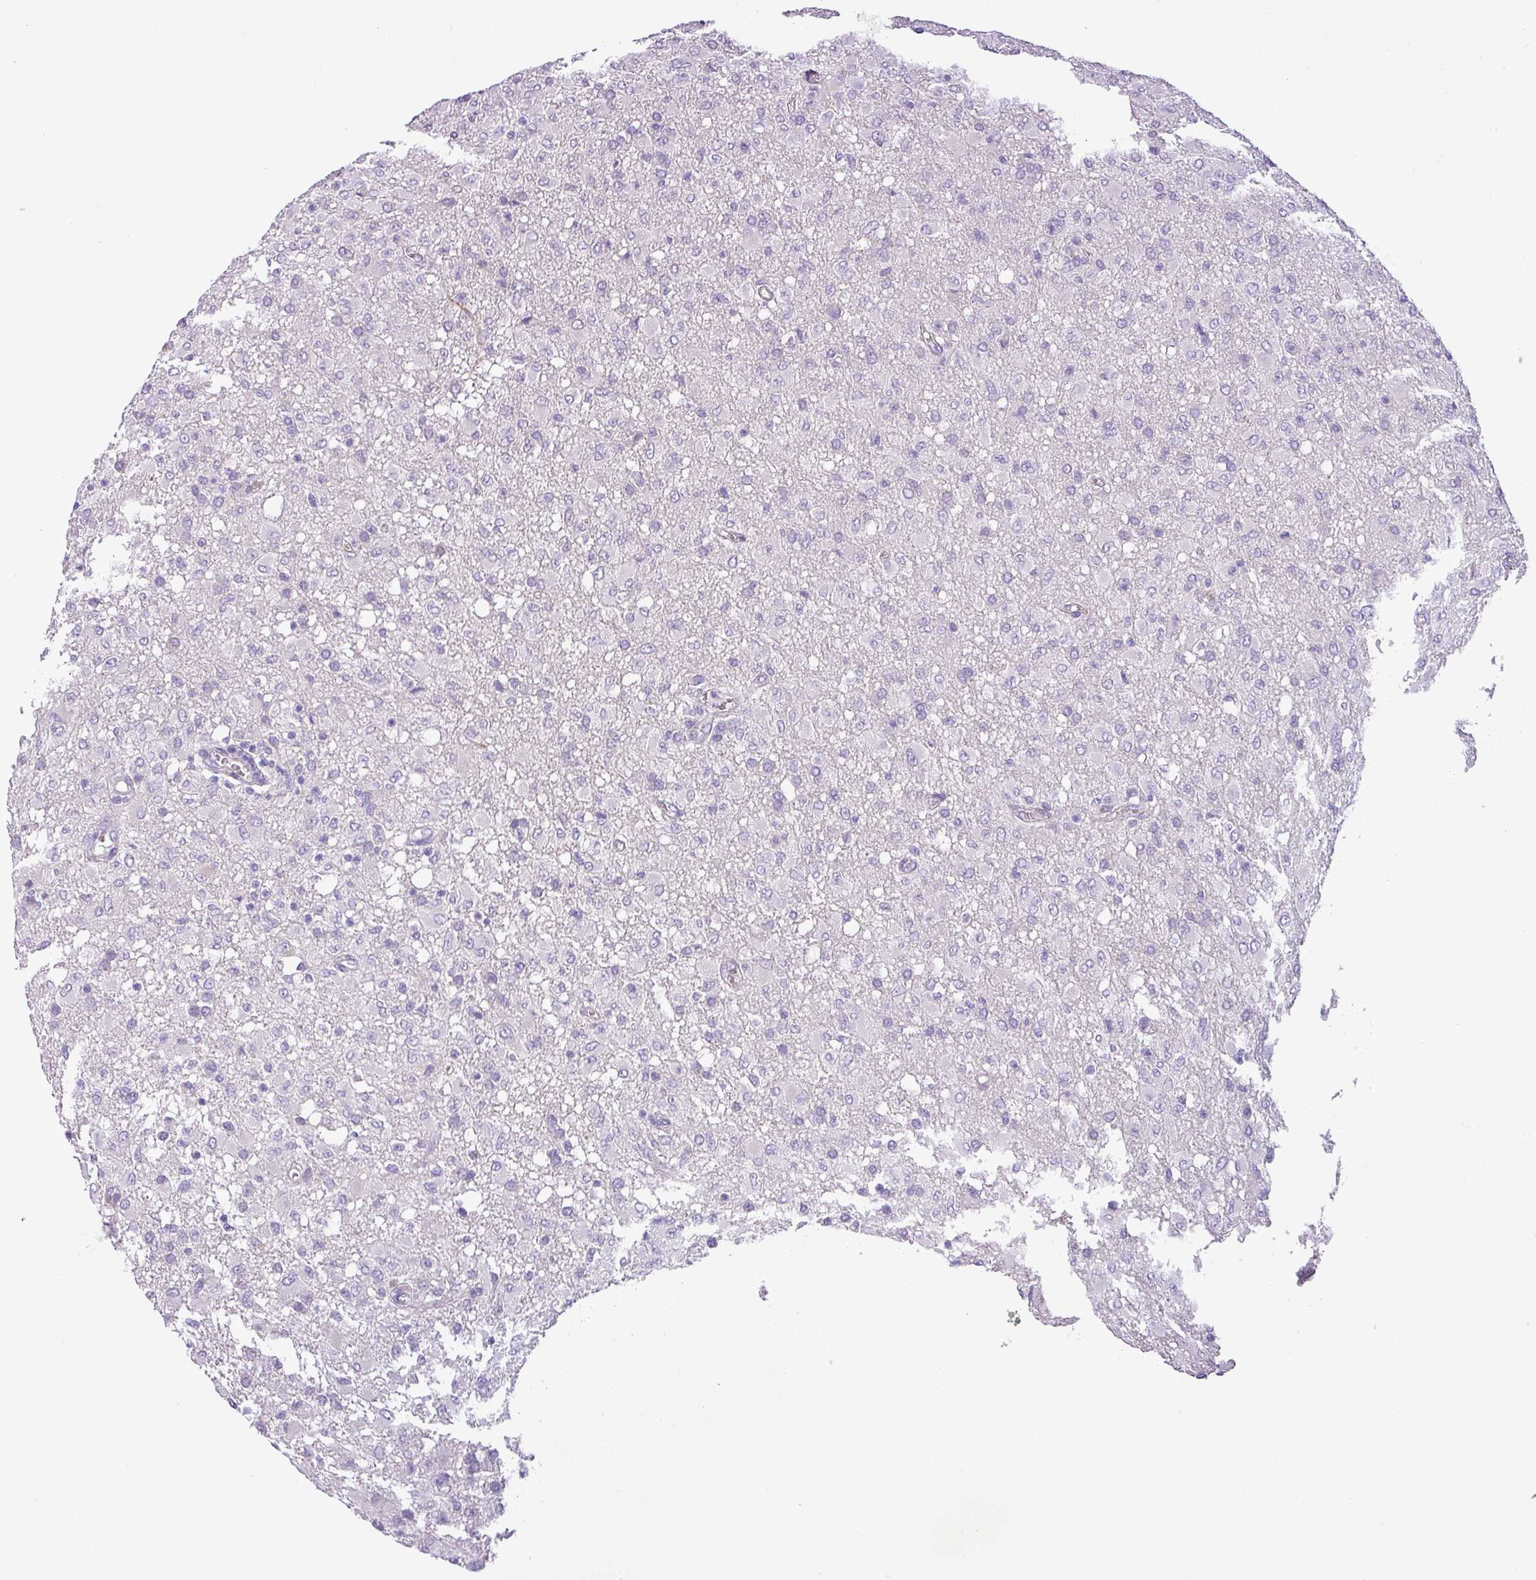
{"staining": {"intensity": "negative", "quantity": "none", "location": "none"}, "tissue": "glioma", "cell_type": "Tumor cells", "image_type": "cancer", "snomed": [{"axis": "morphology", "description": "Glioma, malignant, High grade"}, {"axis": "topography", "description": "Brain"}], "caption": "IHC image of human glioma stained for a protein (brown), which reveals no expression in tumor cells.", "gene": "ENSG00000273748", "patient": {"sex": "female", "age": 57}}